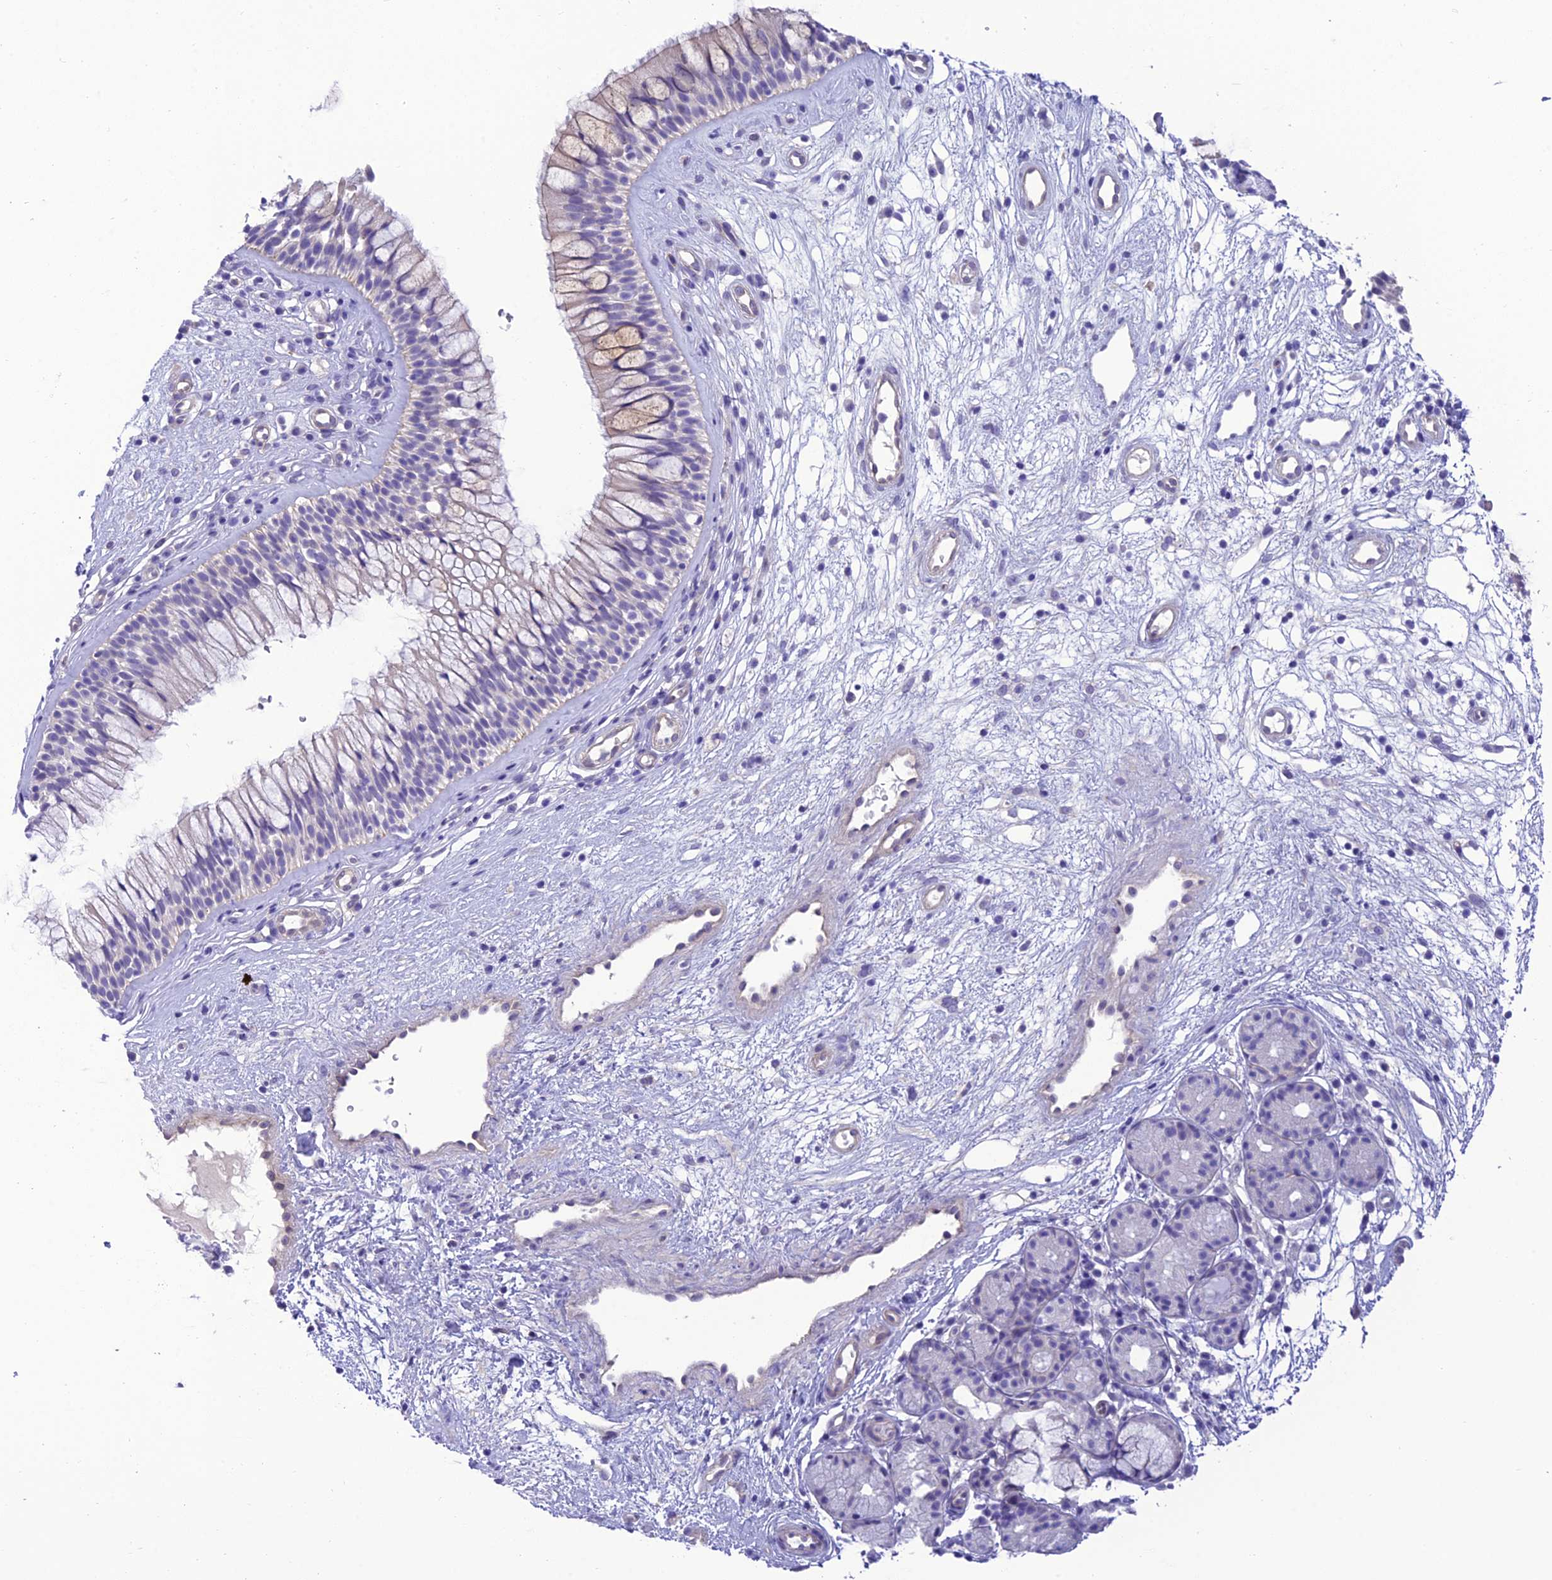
{"staining": {"intensity": "negative", "quantity": "none", "location": "none"}, "tissue": "nasopharynx", "cell_type": "Respiratory epithelial cells", "image_type": "normal", "snomed": [{"axis": "morphology", "description": "Normal tissue, NOS"}, {"axis": "topography", "description": "Nasopharynx"}], "caption": "High power microscopy photomicrograph of an IHC photomicrograph of benign nasopharynx, revealing no significant staining in respiratory epithelial cells. (DAB immunohistochemistry visualized using brightfield microscopy, high magnification).", "gene": "C17orf67", "patient": {"sex": "male", "age": 32}}